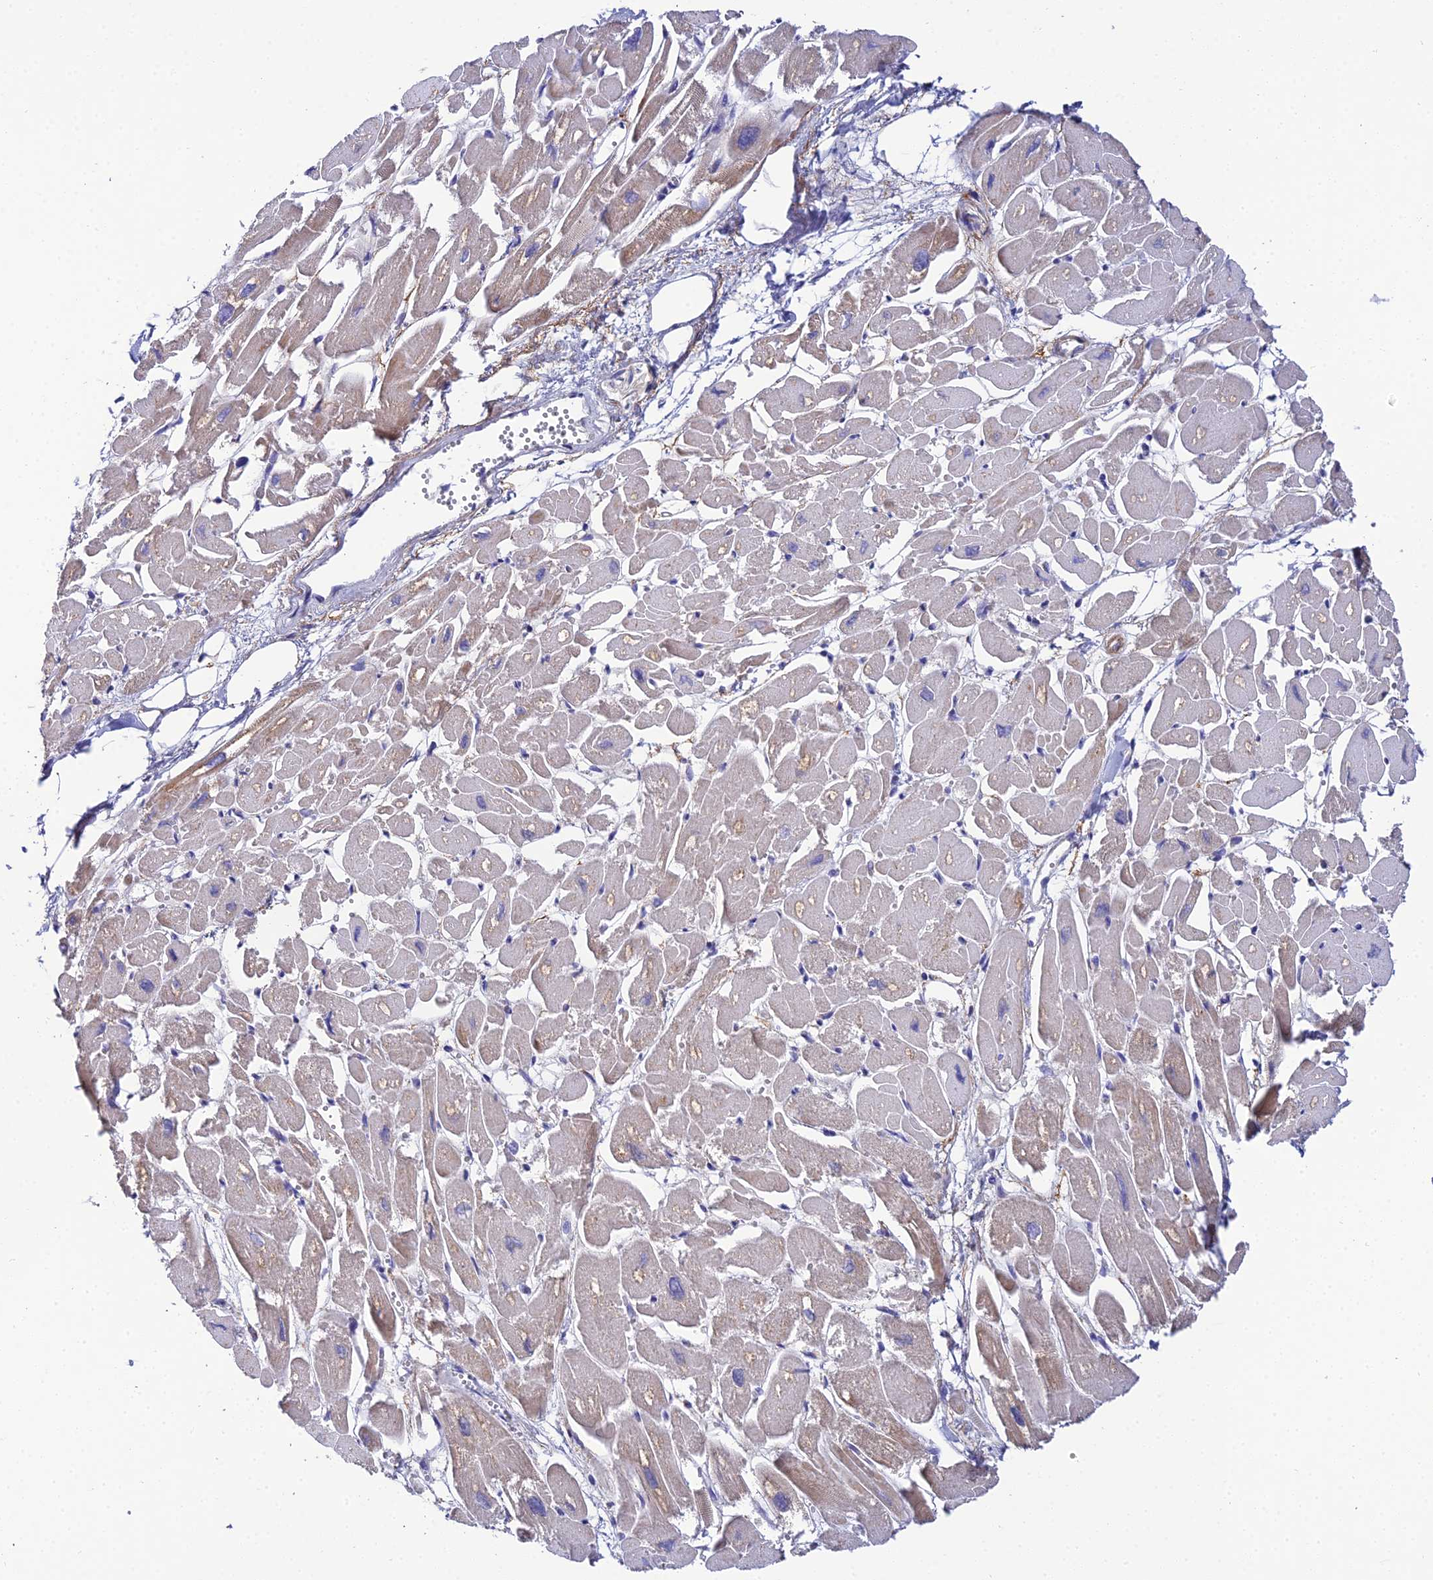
{"staining": {"intensity": "weak", "quantity": "25%-75%", "location": "cytoplasmic/membranous"}, "tissue": "heart muscle", "cell_type": "Cardiomyocytes", "image_type": "normal", "snomed": [{"axis": "morphology", "description": "Normal tissue, NOS"}, {"axis": "topography", "description": "Heart"}], "caption": "A brown stain labels weak cytoplasmic/membranous expression of a protein in cardiomyocytes of unremarkable heart muscle.", "gene": "NIPSNAP3A", "patient": {"sex": "male", "age": 54}}